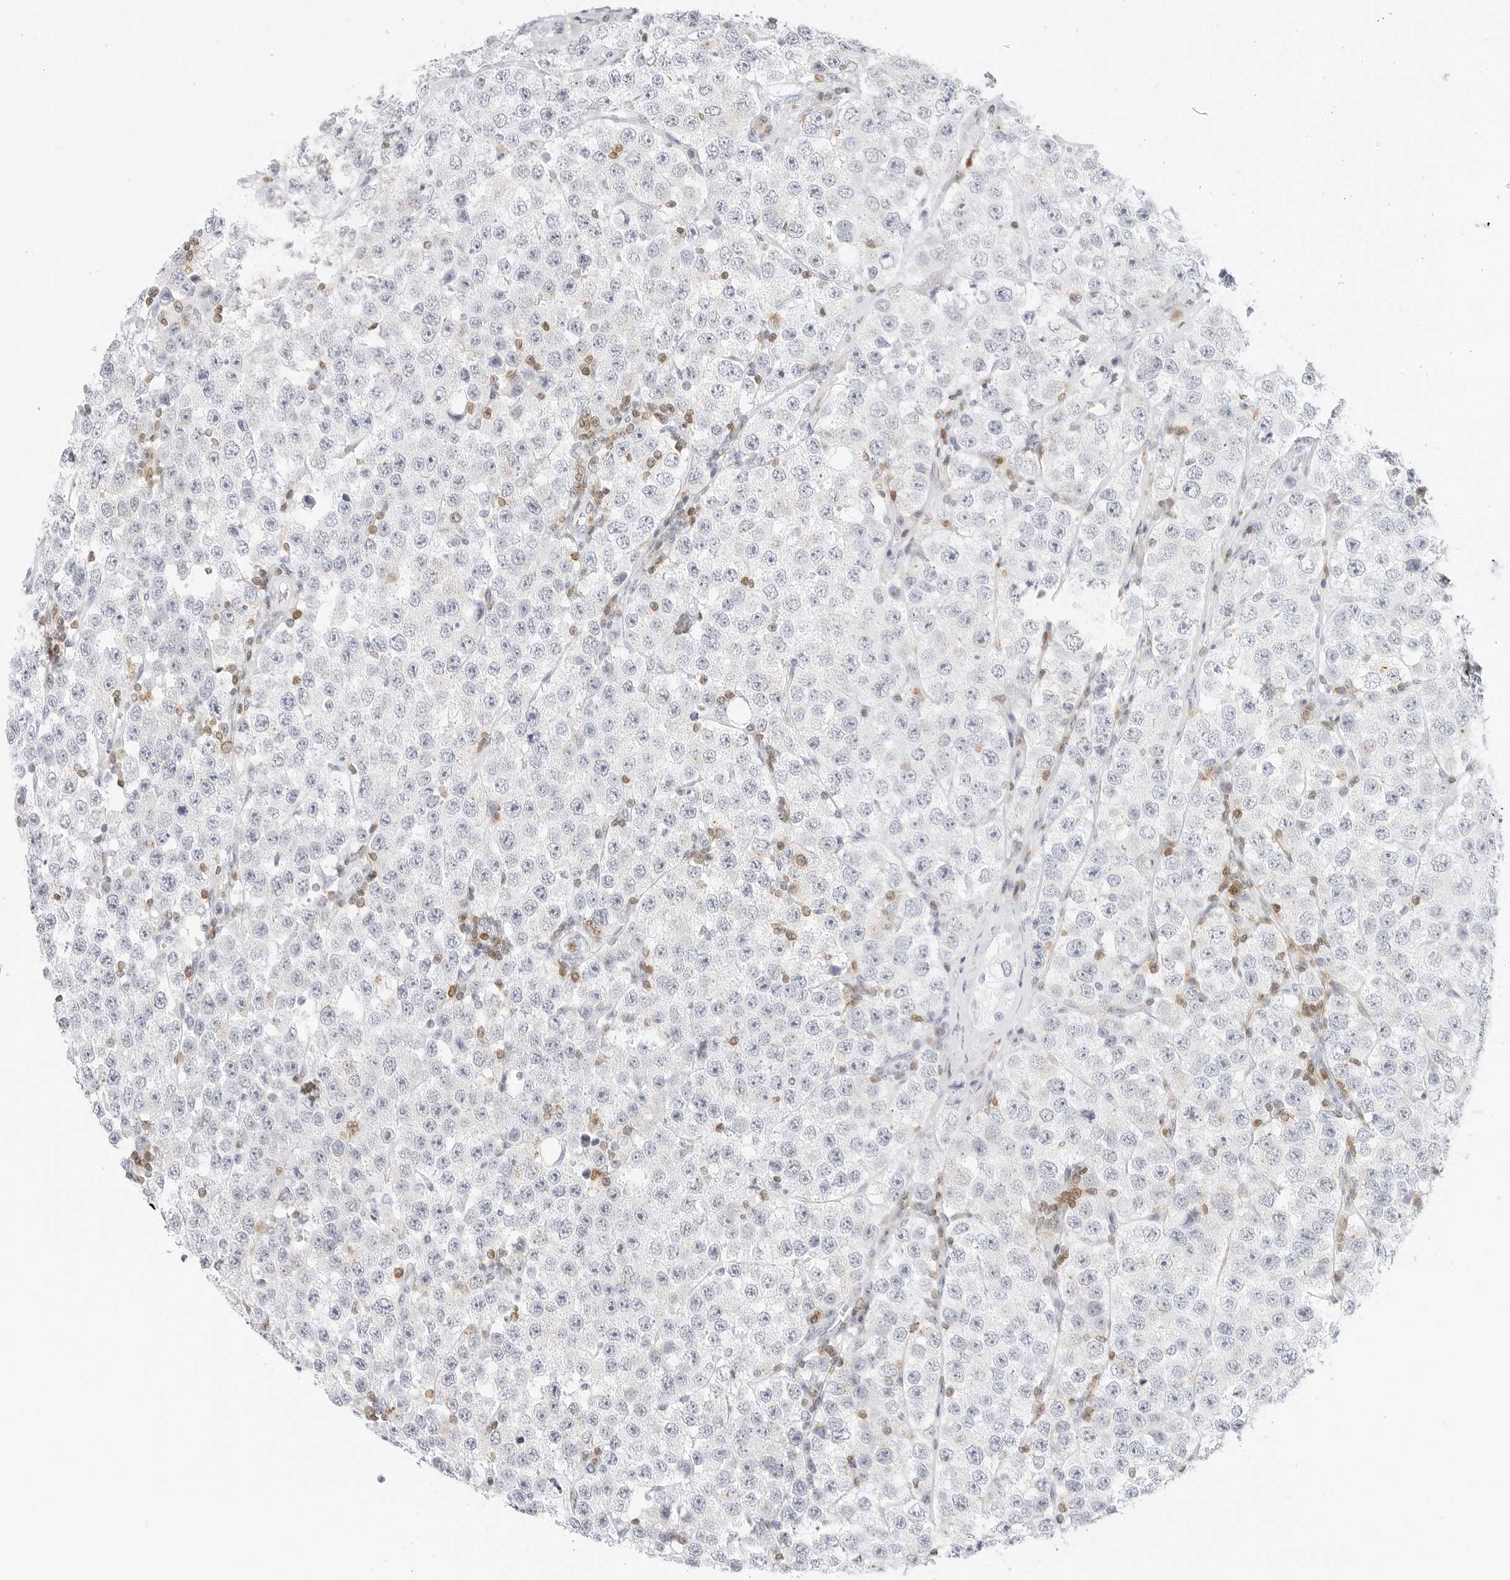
{"staining": {"intensity": "negative", "quantity": "none", "location": "none"}, "tissue": "testis cancer", "cell_type": "Tumor cells", "image_type": "cancer", "snomed": [{"axis": "morphology", "description": "Seminoma, NOS"}, {"axis": "topography", "description": "Testis"}], "caption": "Tumor cells show no significant protein positivity in testis seminoma.", "gene": "SLC9A3R1", "patient": {"sex": "male", "age": 28}}